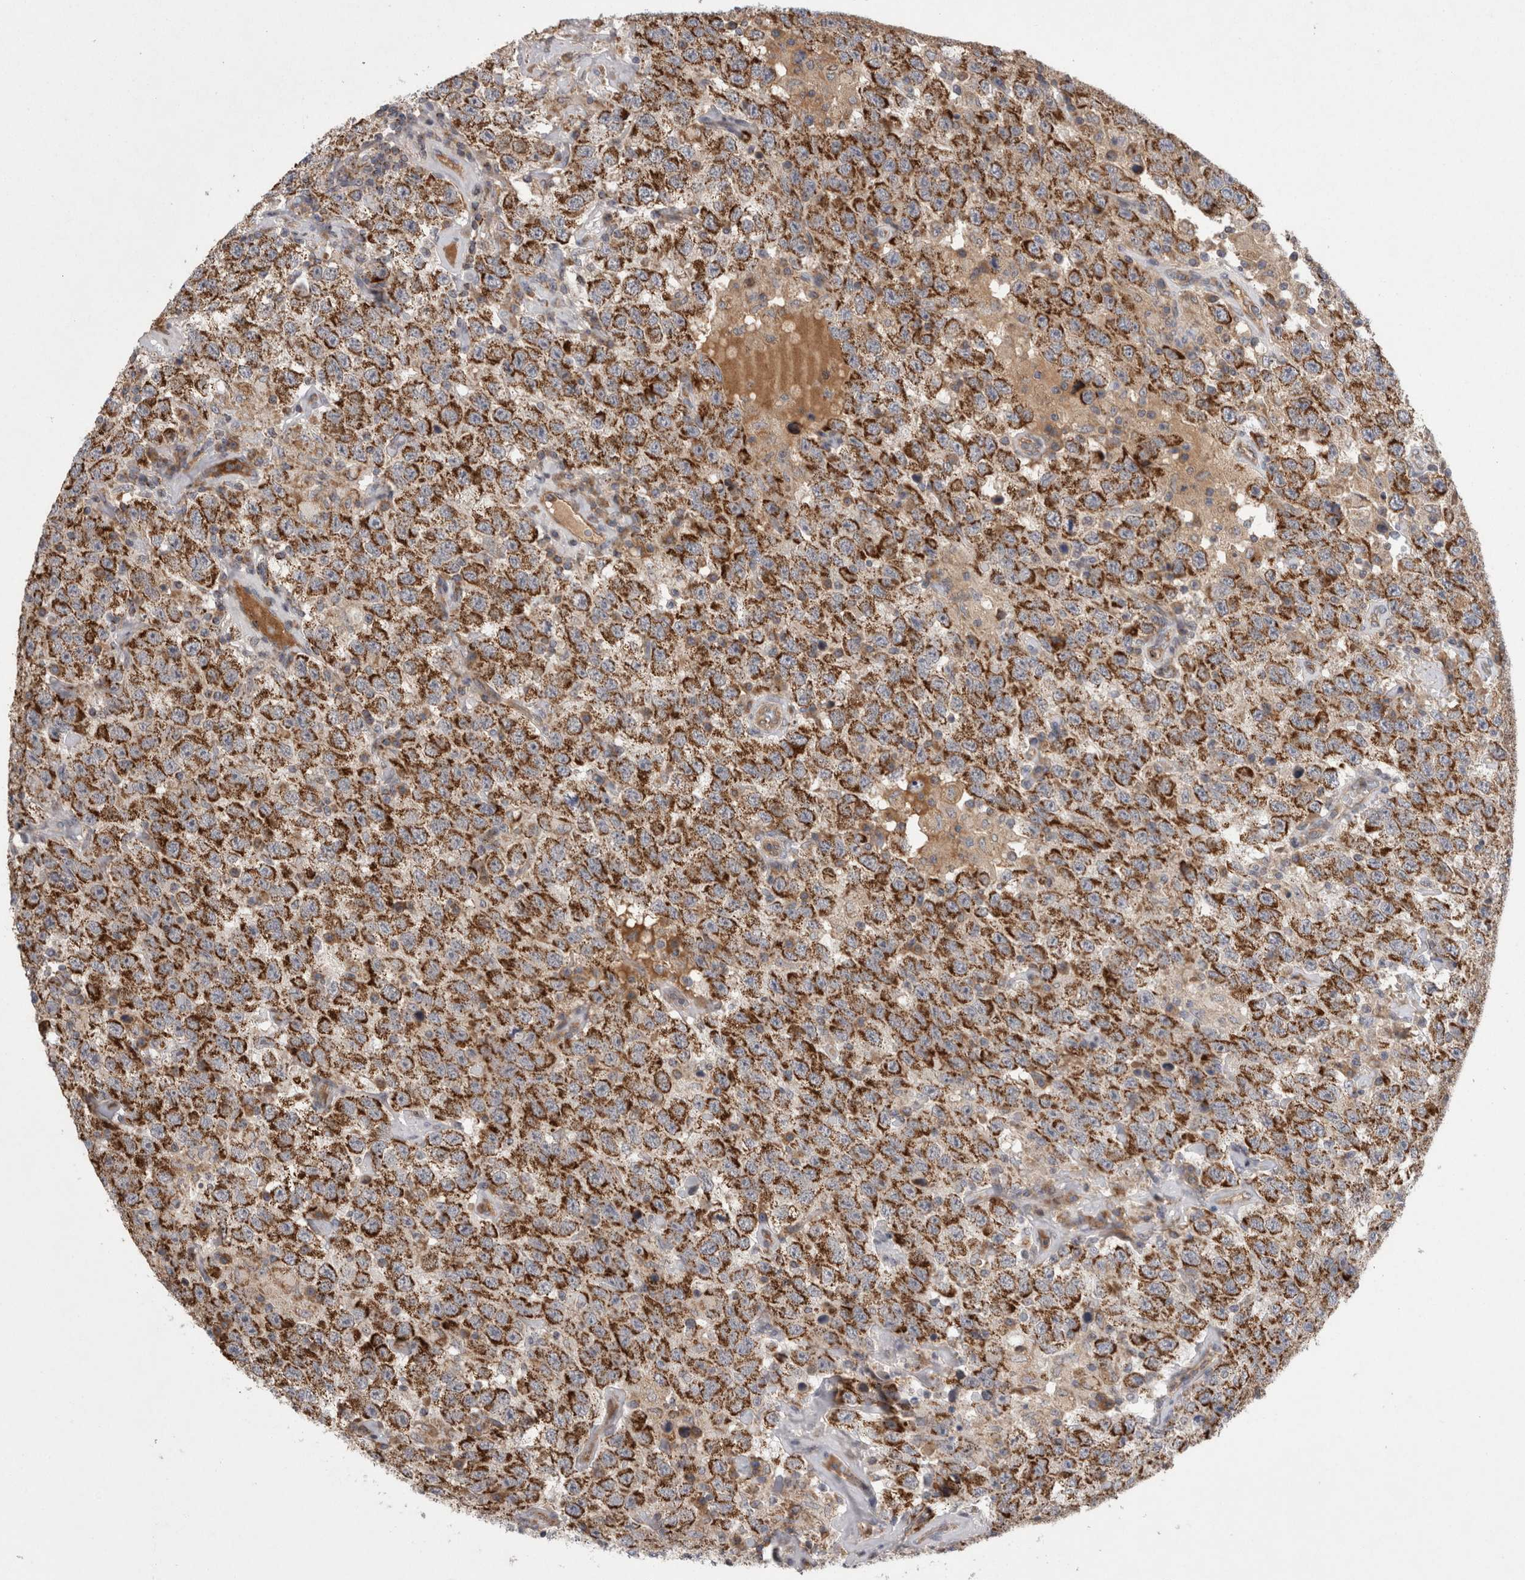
{"staining": {"intensity": "strong", "quantity": ">75%", "location": "cytoplasmic/membranous"}, "tissue": "testis cancer", "cell_type": "Tumor cells", "image_type": "cancer", "snomed": [{"axis": "morphology", "description": "Seminoma, NOS"}, {"axis": "topography", "description": "Testis"}], "caption": "Strong cytoplasmic/membranous positivity for a protein is identified in approximately >75% of tumor cells of seminoma (testis) using immunohistochemistry (IHC).", "gene": "DARS2", "patient": {"sex": "male", "age": 41}}